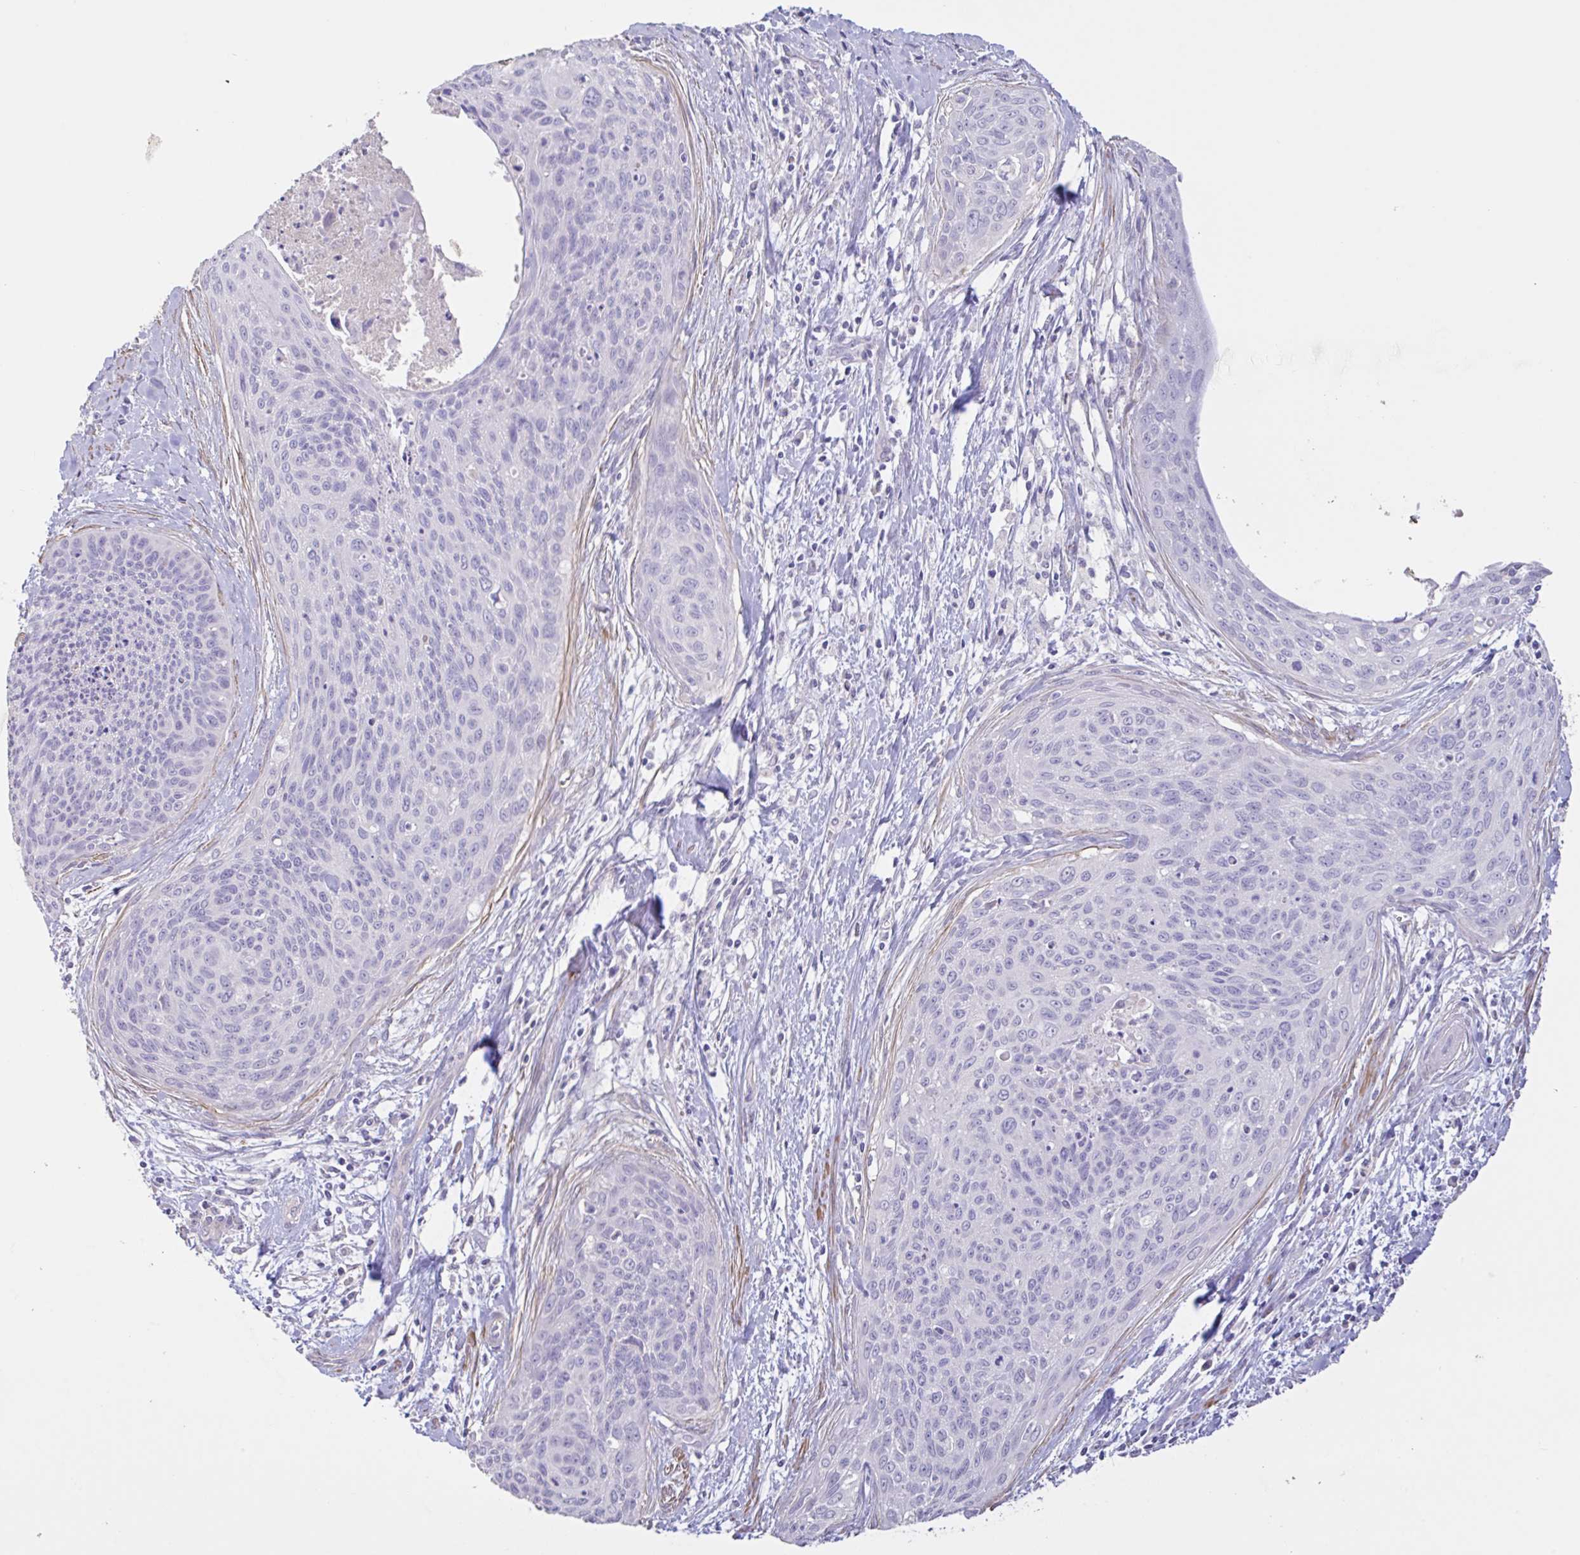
{"staining": {"intensity": "negative", "quantity": "none", "location": "none"}, "tissue": "cervical cancer", "cell_type": "Tumor cells", "image_type": "cancer", "snomed": [{"axis": "morphology", "description": "Squamous cell carcinoma, NOS"}, {"axis": "topography", "description": "Cervix"}], "caption": "This is an IHC image of squamous cell carcinoma (cervical). There is no staining in tumor cells.", "gene": "PYGM", "patient": {"sex": "female", "age": 55}}